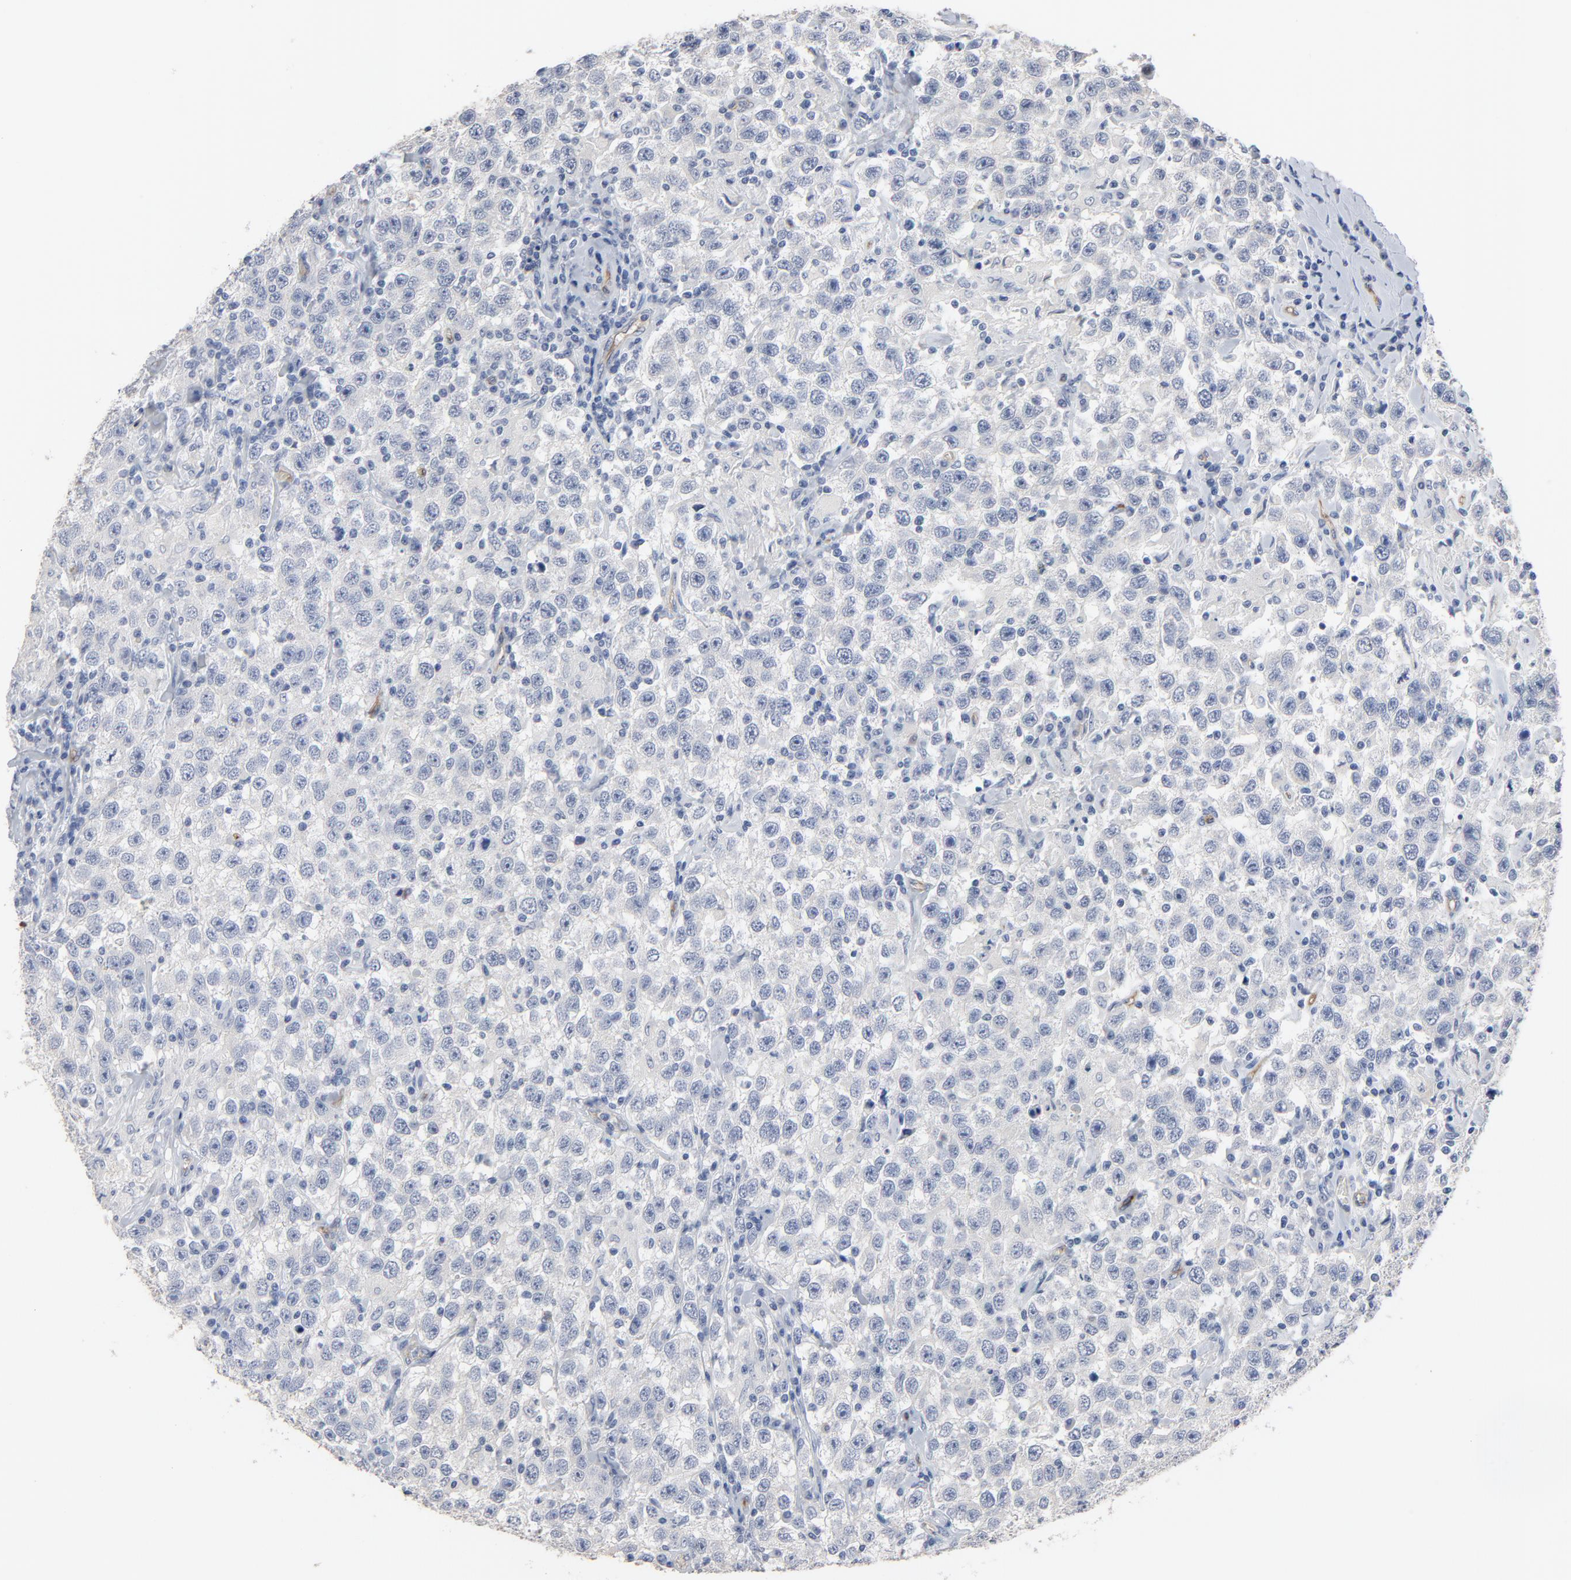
{"staining": {"intensity": "negative", "quantity": "none", "location": "none"}, "tissue": "testis cancer", "cell_type": "Tumor cells", "image_type": "cancer", "snomed": [{"axis": "morphology", "description": "Seminoma, NOS"}, {"axis": "topography", "description": "Testis"}], "caption": "Tumor cells show no significant protein staining in testis seminoma. (Brightfield microscopy of DAB IHC at high magnification).", "gene": "KDR", "patient": {"sex": "male", "age": 41}}